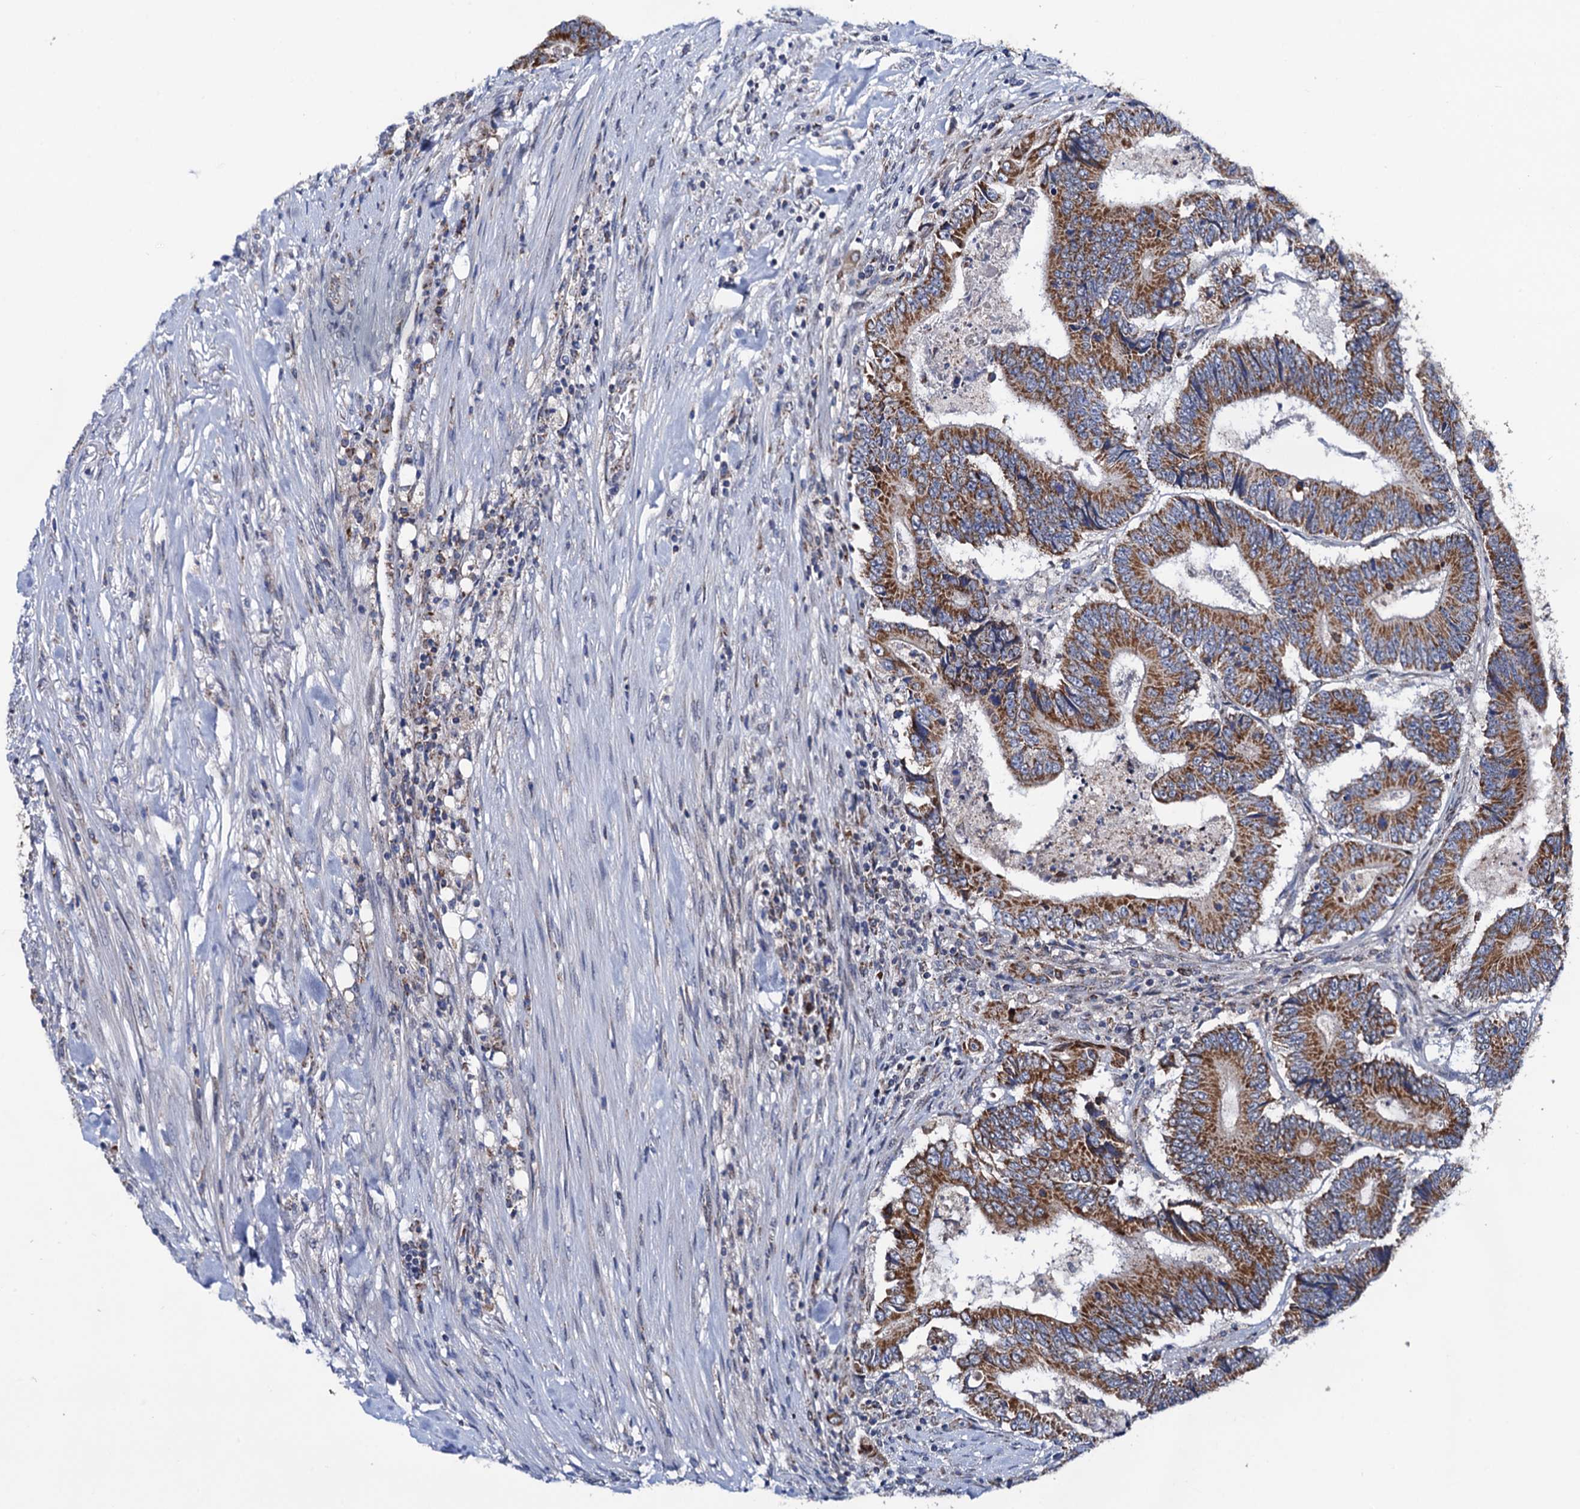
{"staining": {"intensity": "moderate", "quantity": ">75%", "location": "cytoplasmic/membranous"}, "tissue": "colorectal cancer", "cell_type": "Tumor cells", "image_type": "cancer", "snomed": [{"axis": "morphology", "description": "Adenocarcinoma, NOS"}, {"axis": "topography", "description": "Colon"}], "caption": "Tumor cells reveal moderate cytoplasmic/membranous expression in about >75% of cells in colorectal cancer.", "gene": "PTCD3", "patient": {"sex": "male", "age": 83}}